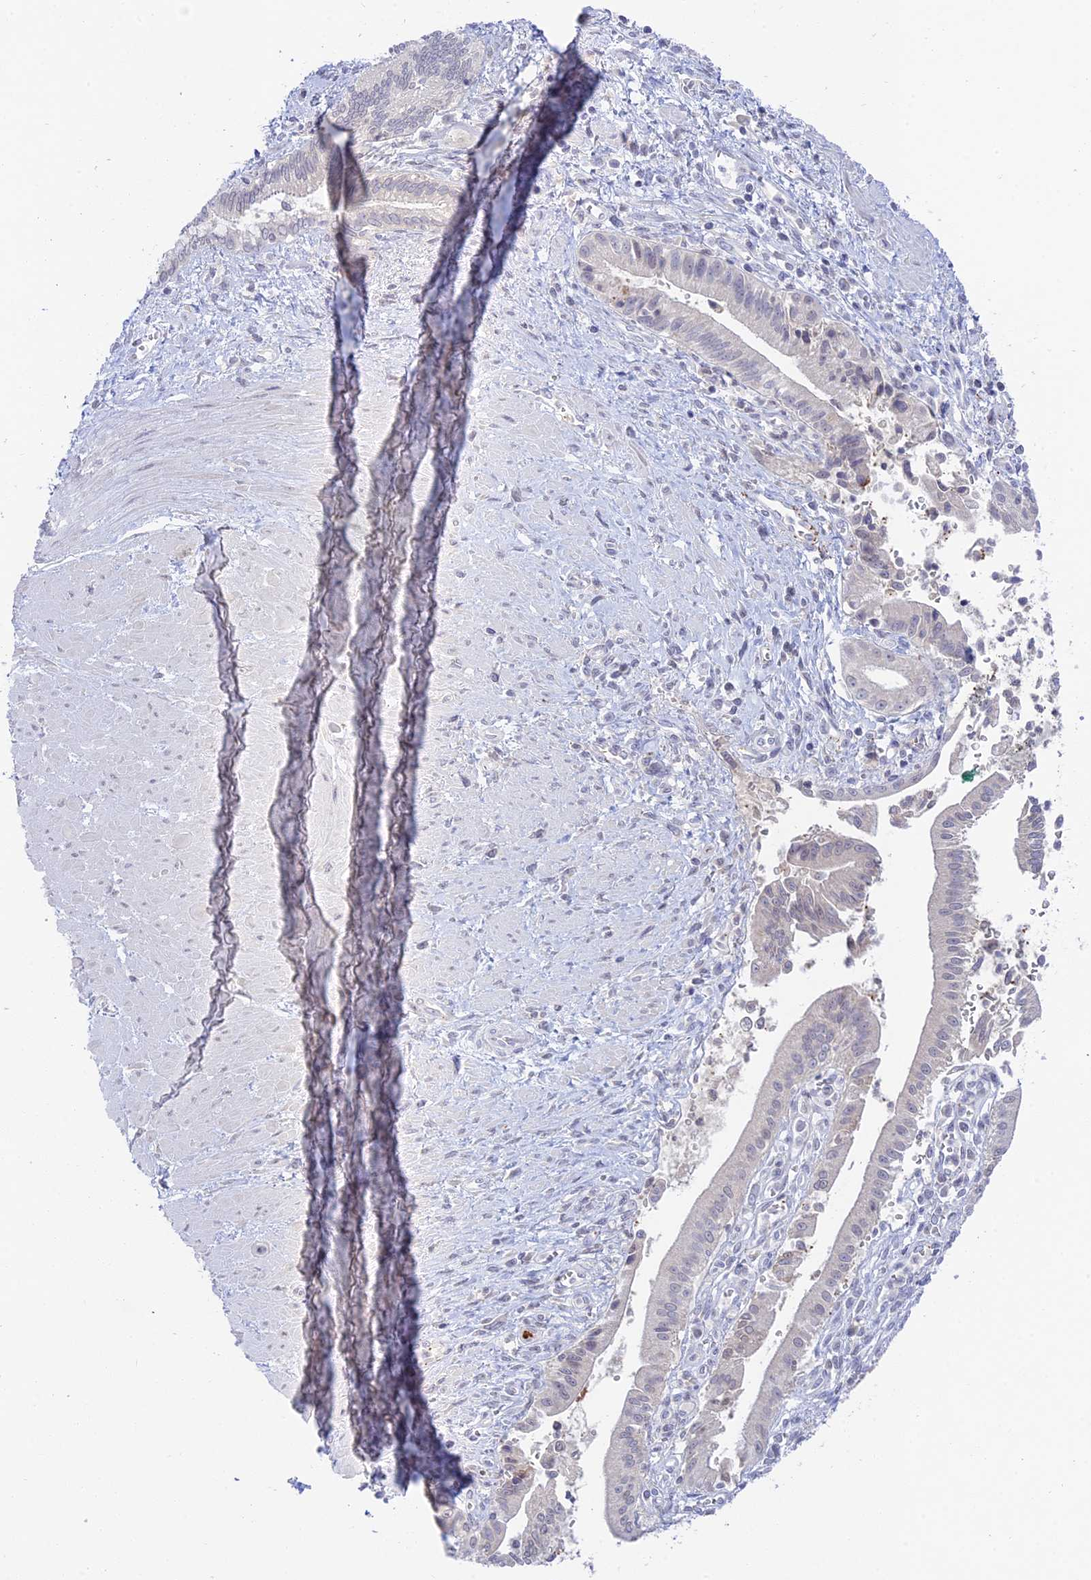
{"staining": {"intensity": "negative", "quantity": "none", "location": "none"}, "tissue": "pancreatic cancer", "cell_type": "Tumor cells", "image_type": "cancer", "snomed": [{"axis": "morphology", "description": "Adenocarcinoma, NOS"}, {"axis": "topography", "description": "Pancreas"}], "caption": "This is an IHC micrograph of pancreatic cancer (adenocarcinoma). There is no positivity in tumor cells.", "gene": "TMEM40", "patient": {"sex": "male", "age": 78}}